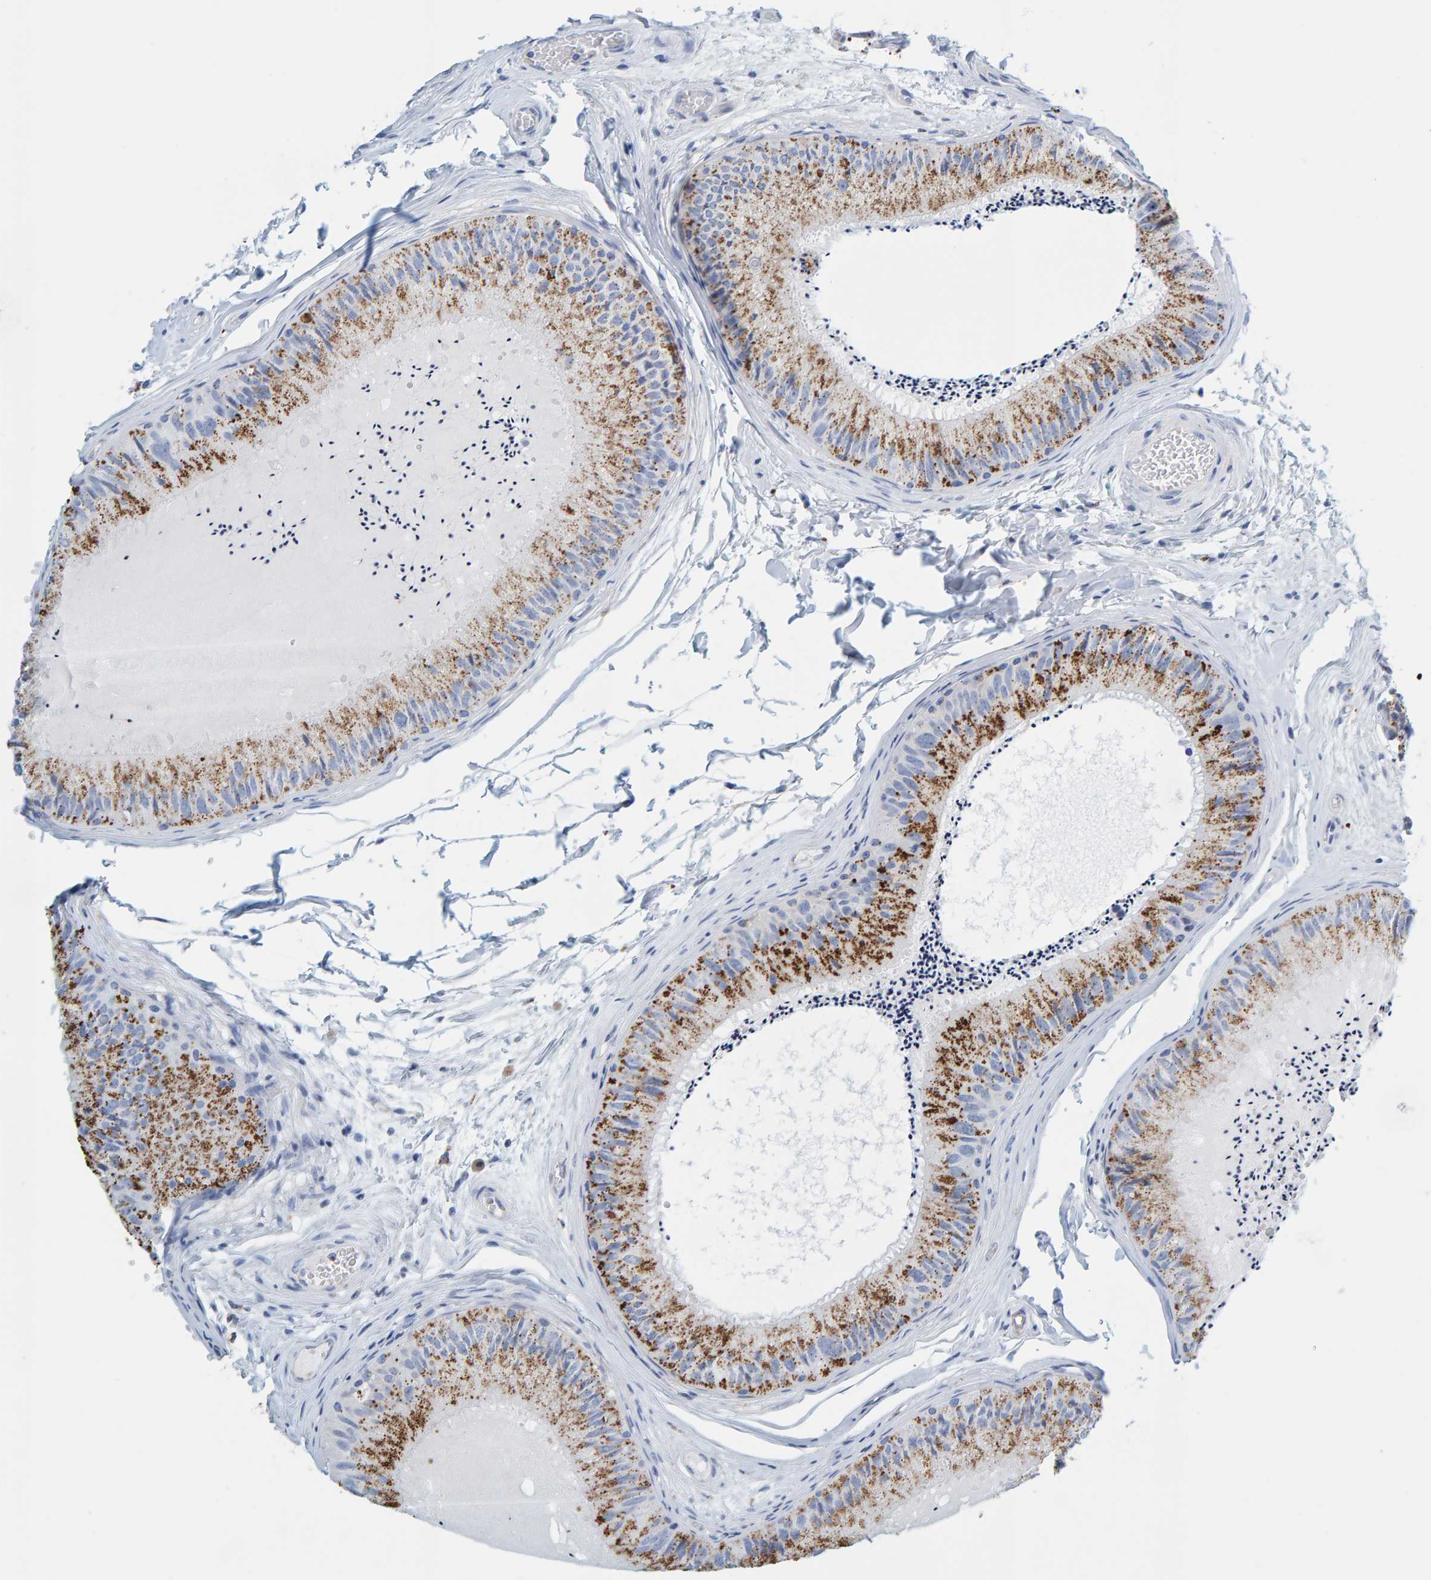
{"staining": {"intensity": "strong", "quantity": ">75%", "location": "cytoplasmic/membranous"}, "tissue": "epididymis", "cell_type": "Glandular cells", "image_type": "normal", "snomed": [{"axis": "morphology", "description": "Normal tissue, NOS"}, {"axis": "topography", "description": "Epididymis"}], "caption": "Protein staining of normal epididymis reveals strong cytoplasmic/membranous positivity in about >75% of glandular cells.", "gene": "BIN3", "patient": {"sex": "male", "age": 31}}